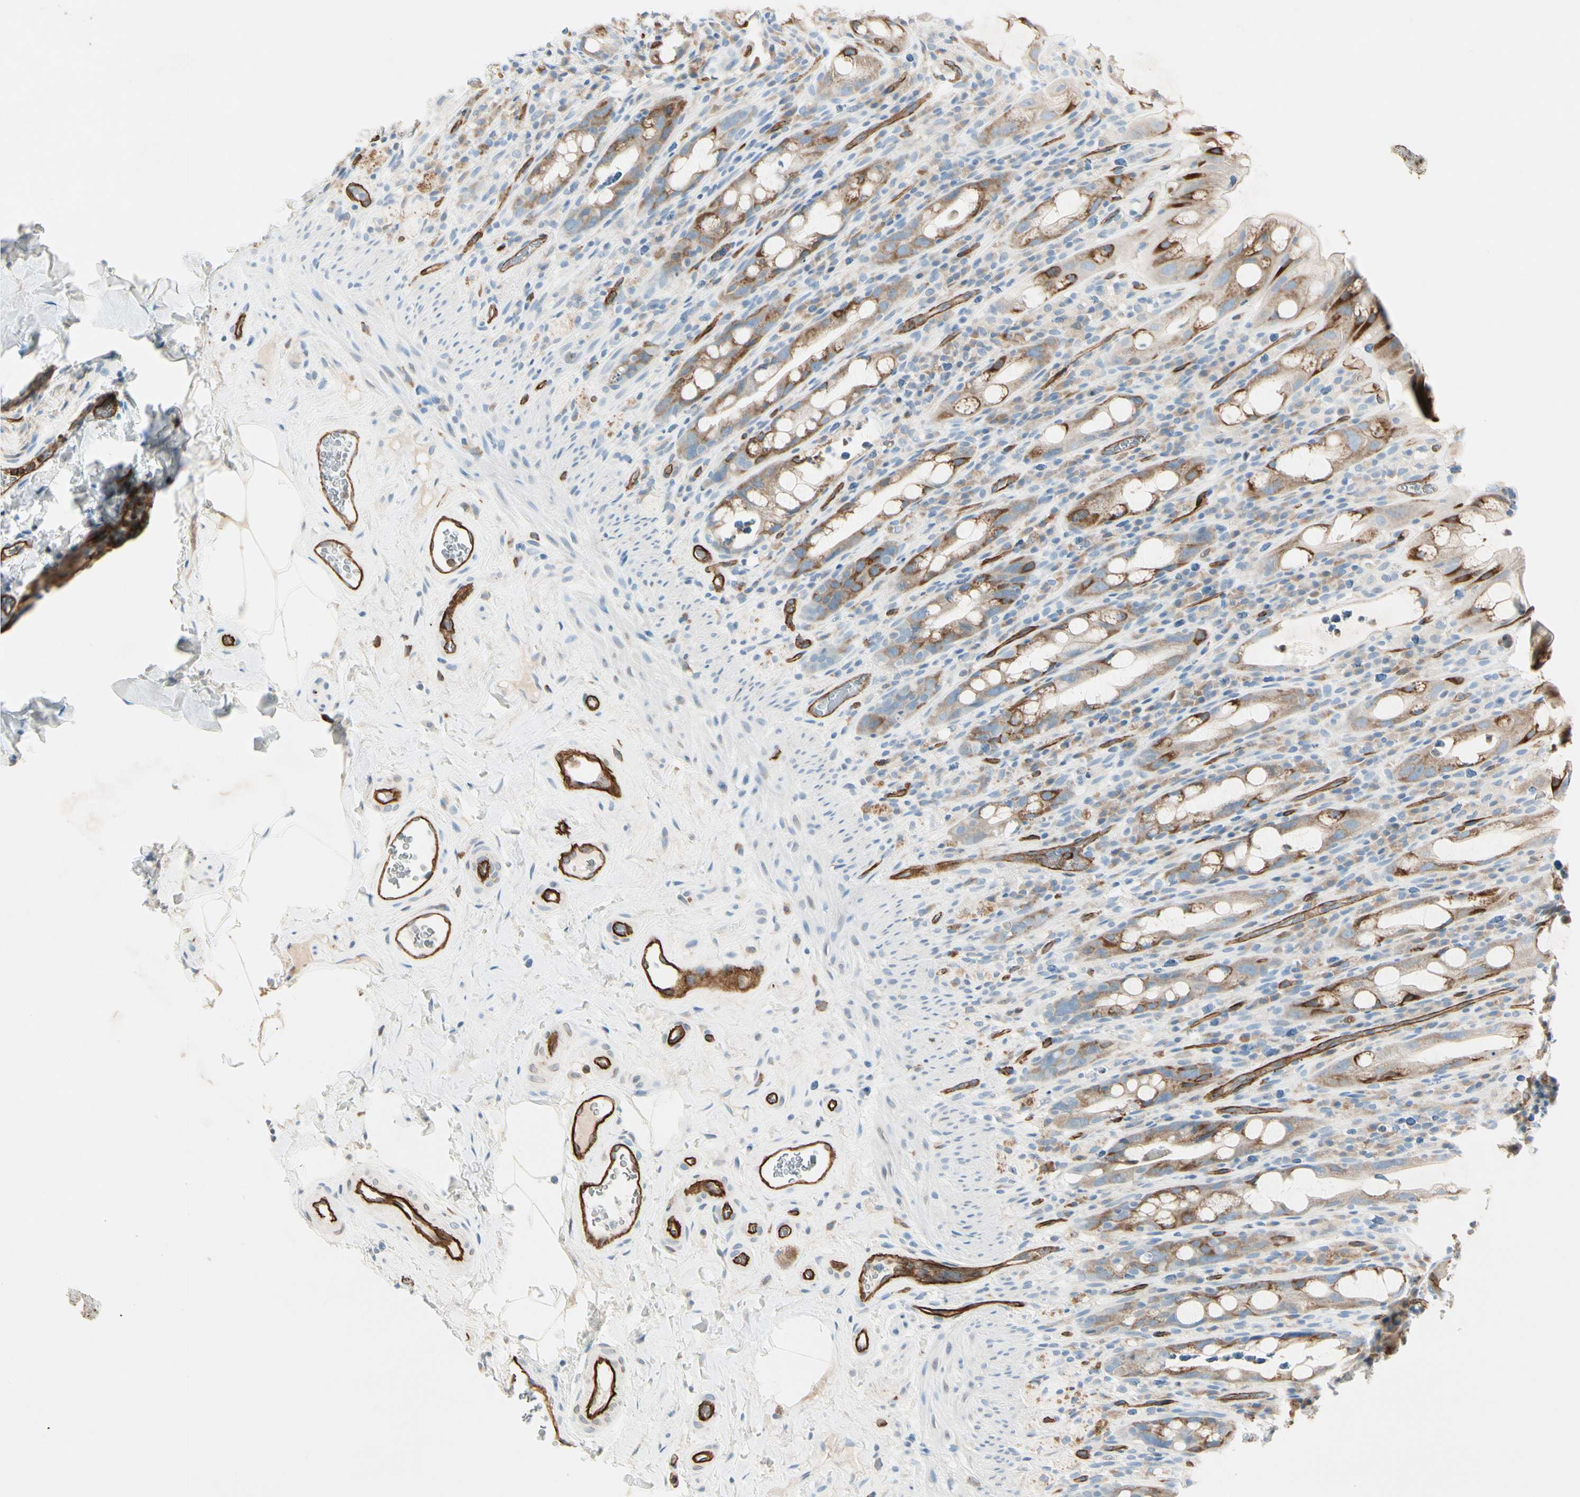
{"staining": {"intensity": "moderate", "quantity": "25%-75%", "location": "cytoplasmic/membranous"}, "tissue": "rectum", "cell_type": "Glandular cells", "image_type": "normal", "snomed": [{"axis": "morphology", "description": "Normal tissue, NOS"}, {"axis": "topography", "description": "Rectum"}], "caption": "Moderate cytoplasmic/membranous expression is appreciated in approximately 25%-75% of glandular cells in benign rectum.", "gene": "CD93", "patient": {"sex": "male", "age": 44}}